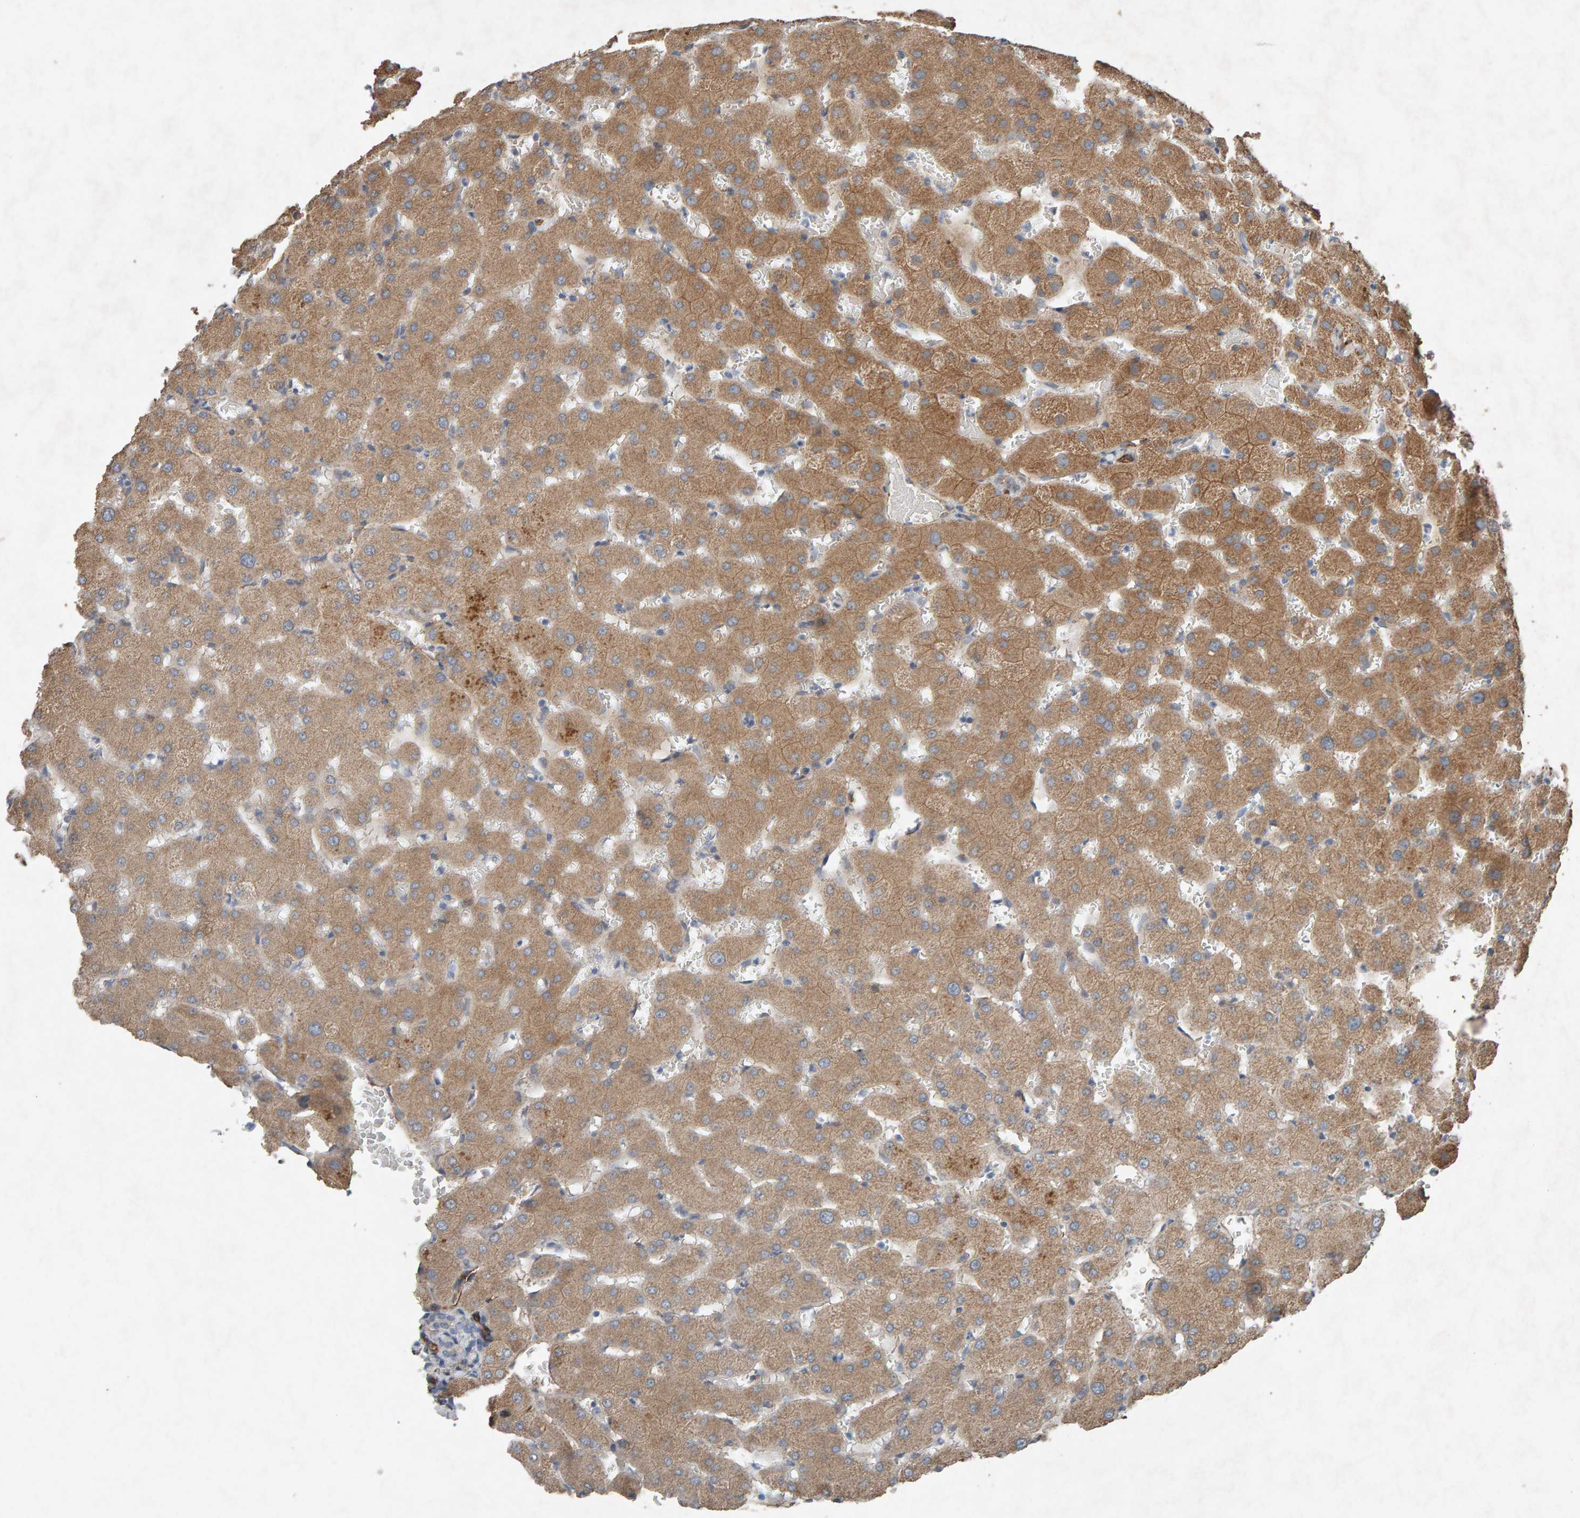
{"staining": {"intensity": "negative", "quantity": "none", "location": "none"}, "tissue": "liver", "cell_type": "Cholangiocytes", "image_type": "normal", "snomed": [{"axis": "morphology", "description": "Normal tissue, NOS"}, {"axis": "topography", "description": "Liver"}], "caption": "IHC of unremarkable liver displays no expression in cholangiocytes.", "gene": "PTPRM", "patient": {"sex": "female", "age": 63}}